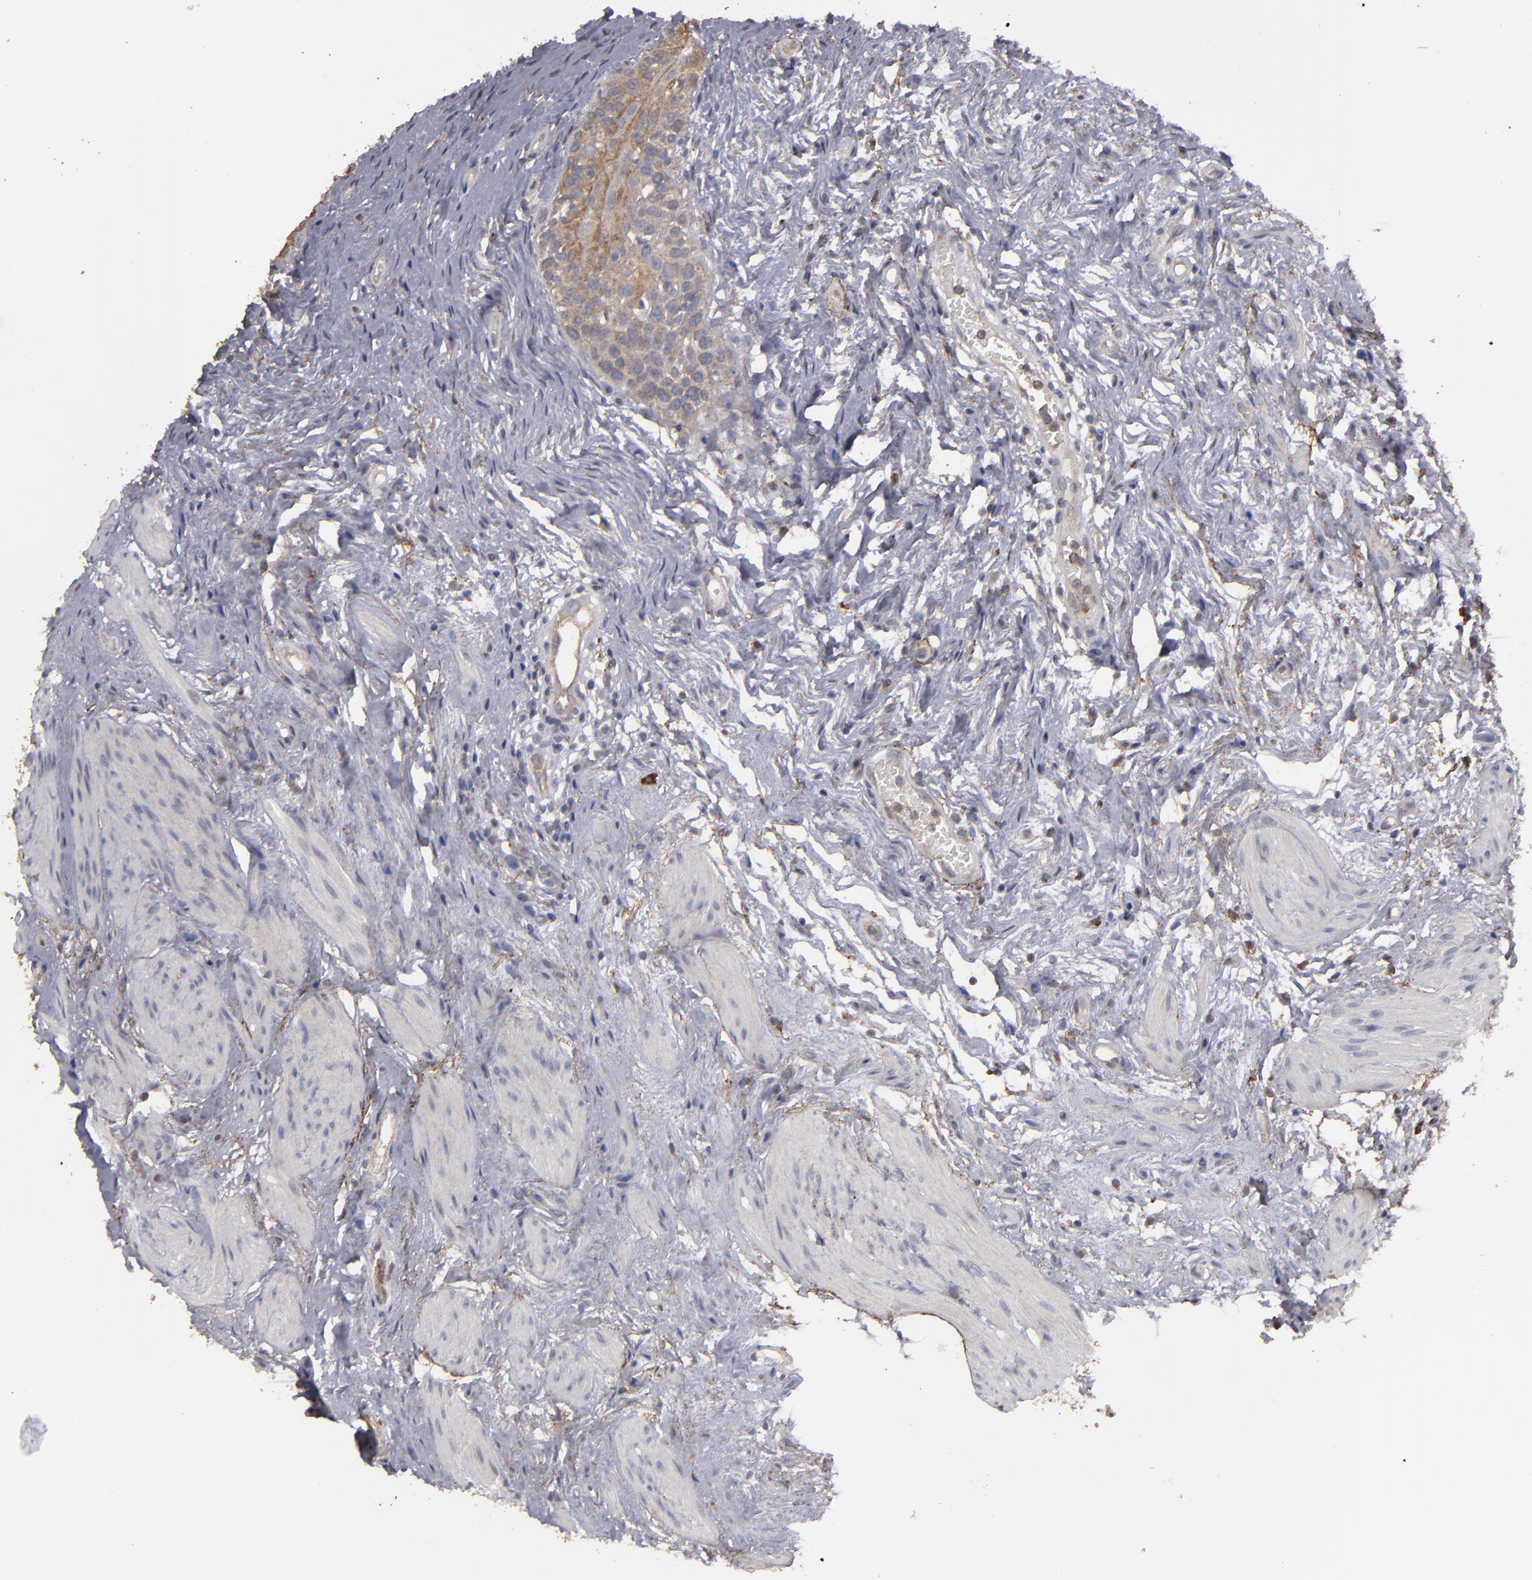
{"staining": {"intensity": "moderate", "quantity": ">75%", "location": "cytoplasmic/membranous"}, "tissue": "urinary bladder", "cell_type": "Urothelial cells", "image_type": "normal", "snomed": [{"axis": "morphology", "description": "Normal tissue, NOS"}, {"axis": "topography", "description": "Urinary bladder"}], "caption": "A micrograph showing moderate cytoplasmic/membranous expression in about >75% of urothelial cells in benign urinary bladder, as visualized by brown immunohistochemical staining.", "gene": "CD55", "patient": {"sex": "female", "age": 55}}